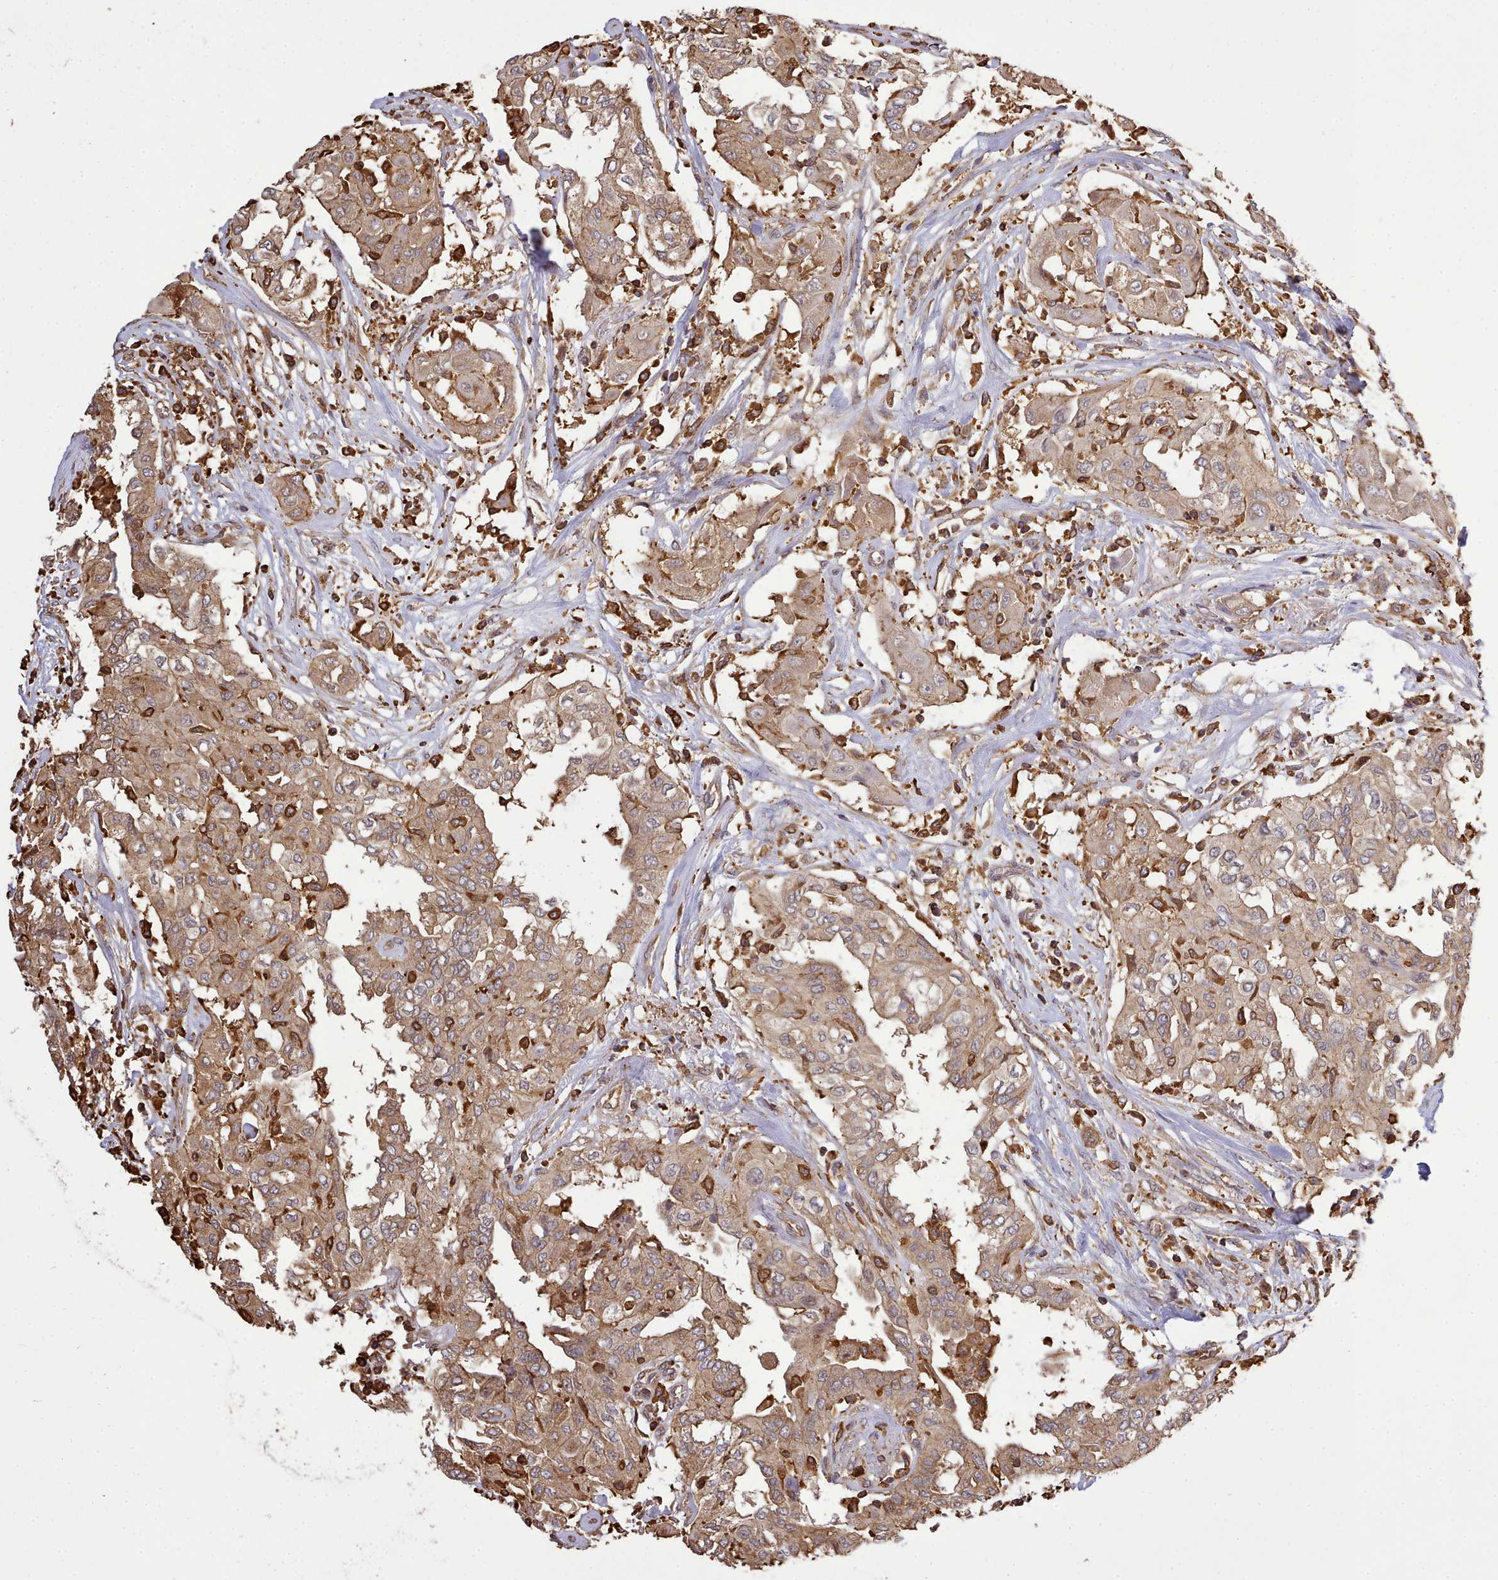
{"staining": {"intensity": "moderate", "quantity": ">75%", "location": "cytoplasmic/membranous"}, "tissue": "thyroid cancer", "cell_type": "Tumor cells", "image_type": "cancer", "snomed": [{"axis": "morphology", "description": "Papillary adenocarcinoma, NOS"}, {"axis": "topography", "description": "Thyroid gland"}], "caption": "Immunohistochemical staining of human thyroid cancer (papillary adenocarcinoma) shows medium levels of moderate cytoplasmic/membranous expression in about >75% of tumor cells.", "gene": "CAPZA1", "patient": {"sex": "female", "age": 59}}